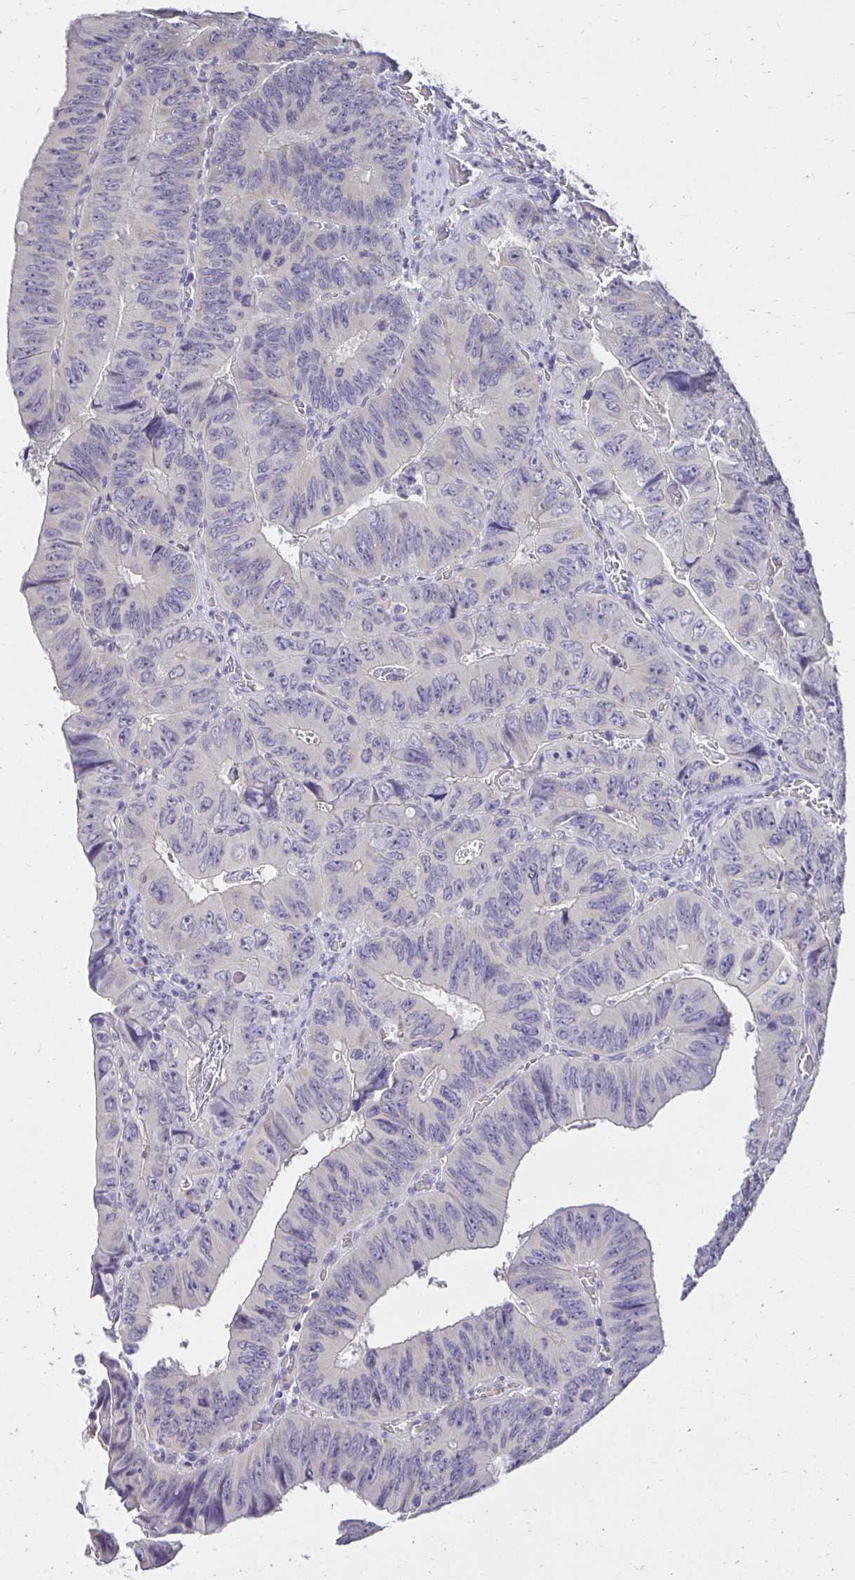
{"staining": {"intensity": "negative", "quantity": "none", "location": "none"}, "tissue": "colorectal cancer", "cell_type": "Tumor cells", "image_type": "cancer", "snomed": [{"axis": "morphology", "description": "Adenocarcinoma, NOS"}, {"axis": "topography", "description": "Colon"}], "caption": "Photomicrograph shows no protein staining in tumor cells of colorectal cancer (adenocarcinoma) tissue. The staining was performed using DAB to visualize the protein expression in brown, while the nuclei were stained in blue with hematoxylin (Magnification: 20x).", "gene": "PNPLA3", "patient": {"sex": "female", "age": 84}}